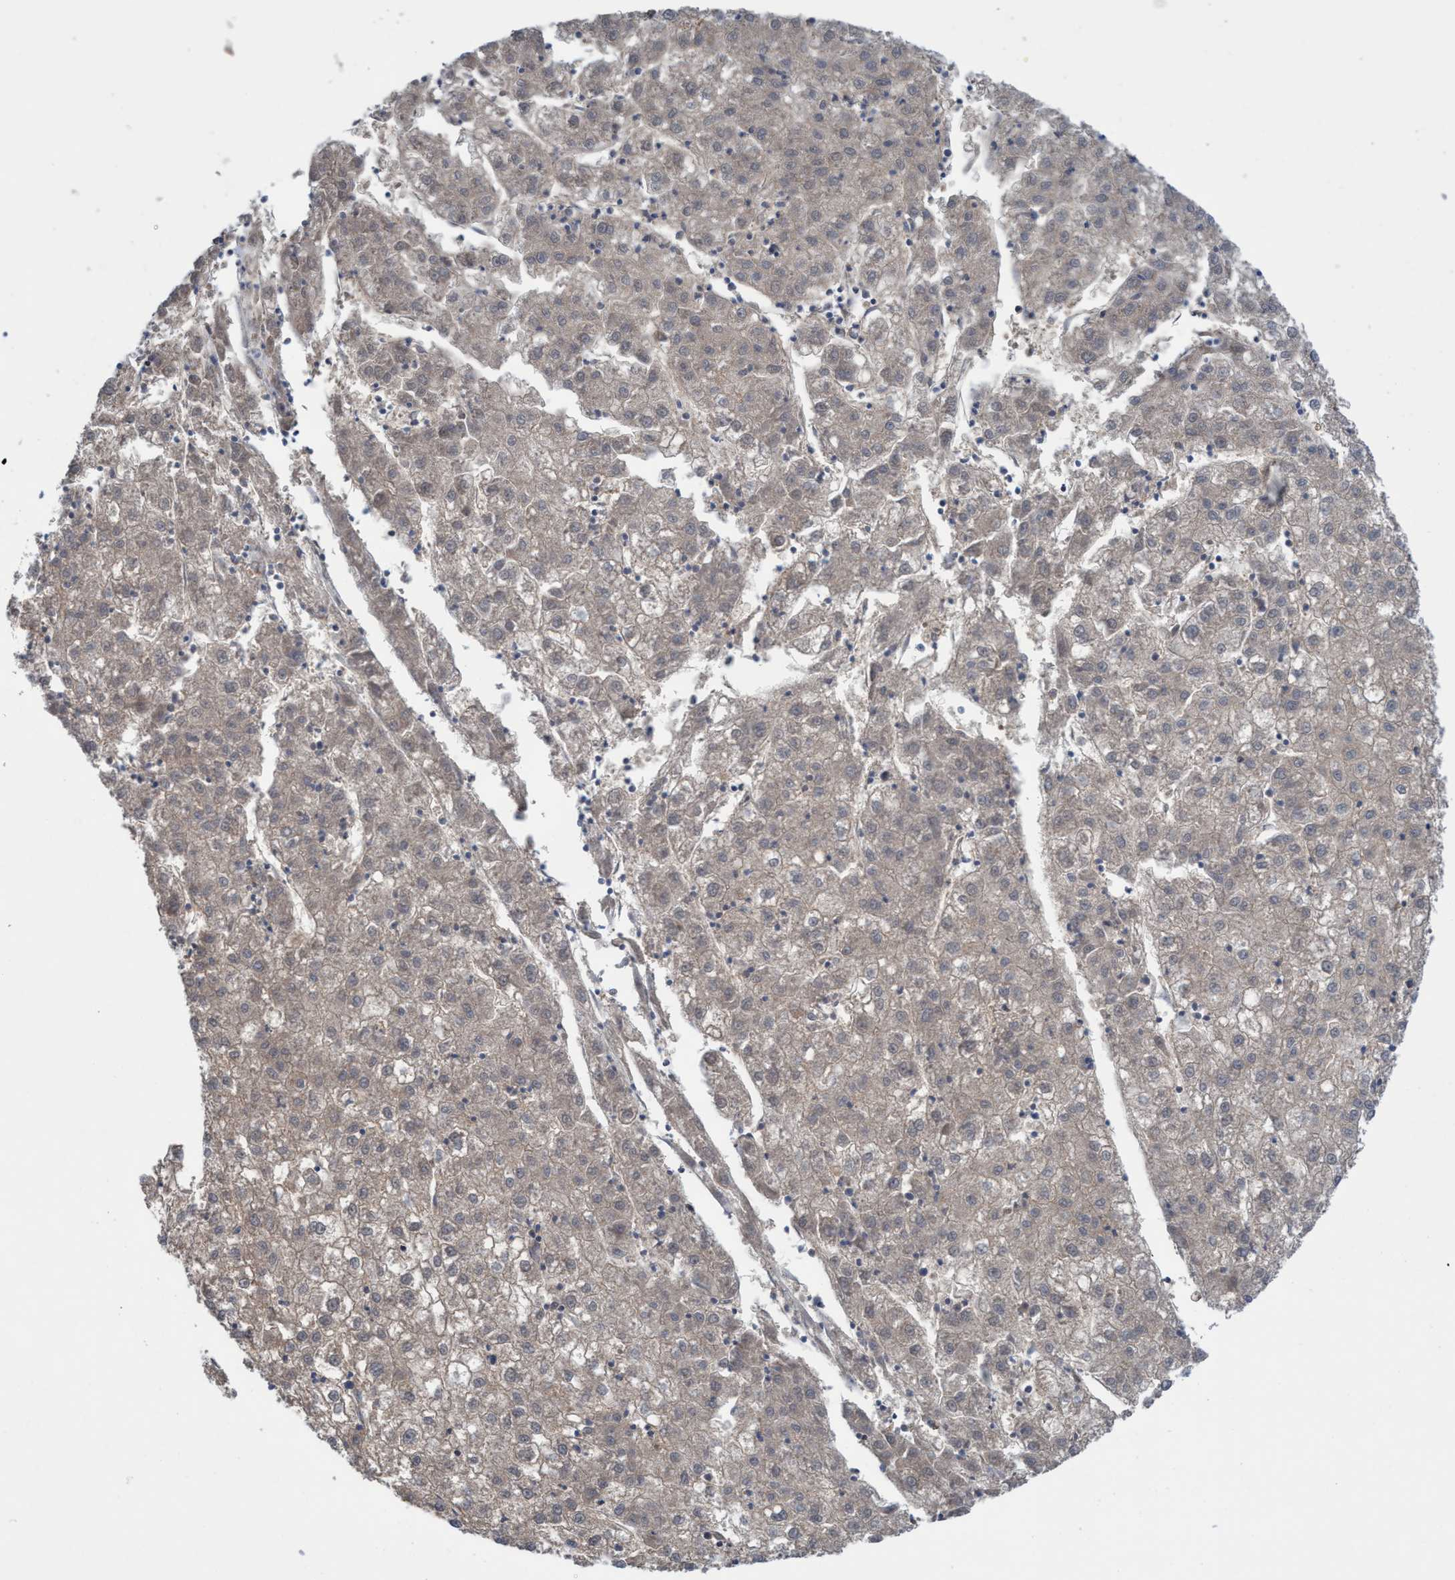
{"staining": {"intensity": "negative", "quantity": "none", "location": "none"}, "tissue": "liver cancer", "cell_type": "Tumor cells", "image_type": "cancer", "snomed": [{"axis": "morphology", "description": "Carcinoma, Hepatocellular, NOS"}, {"axis": "topography", "description": "Liver"}], "caption": "DAB immunohistochemical staining of human hepatocellular carcinoma (liver) reveals no significant positivity in tumor cells.", "gene": "GLOD4", "patient": {"sex": "male", "age": 72}}